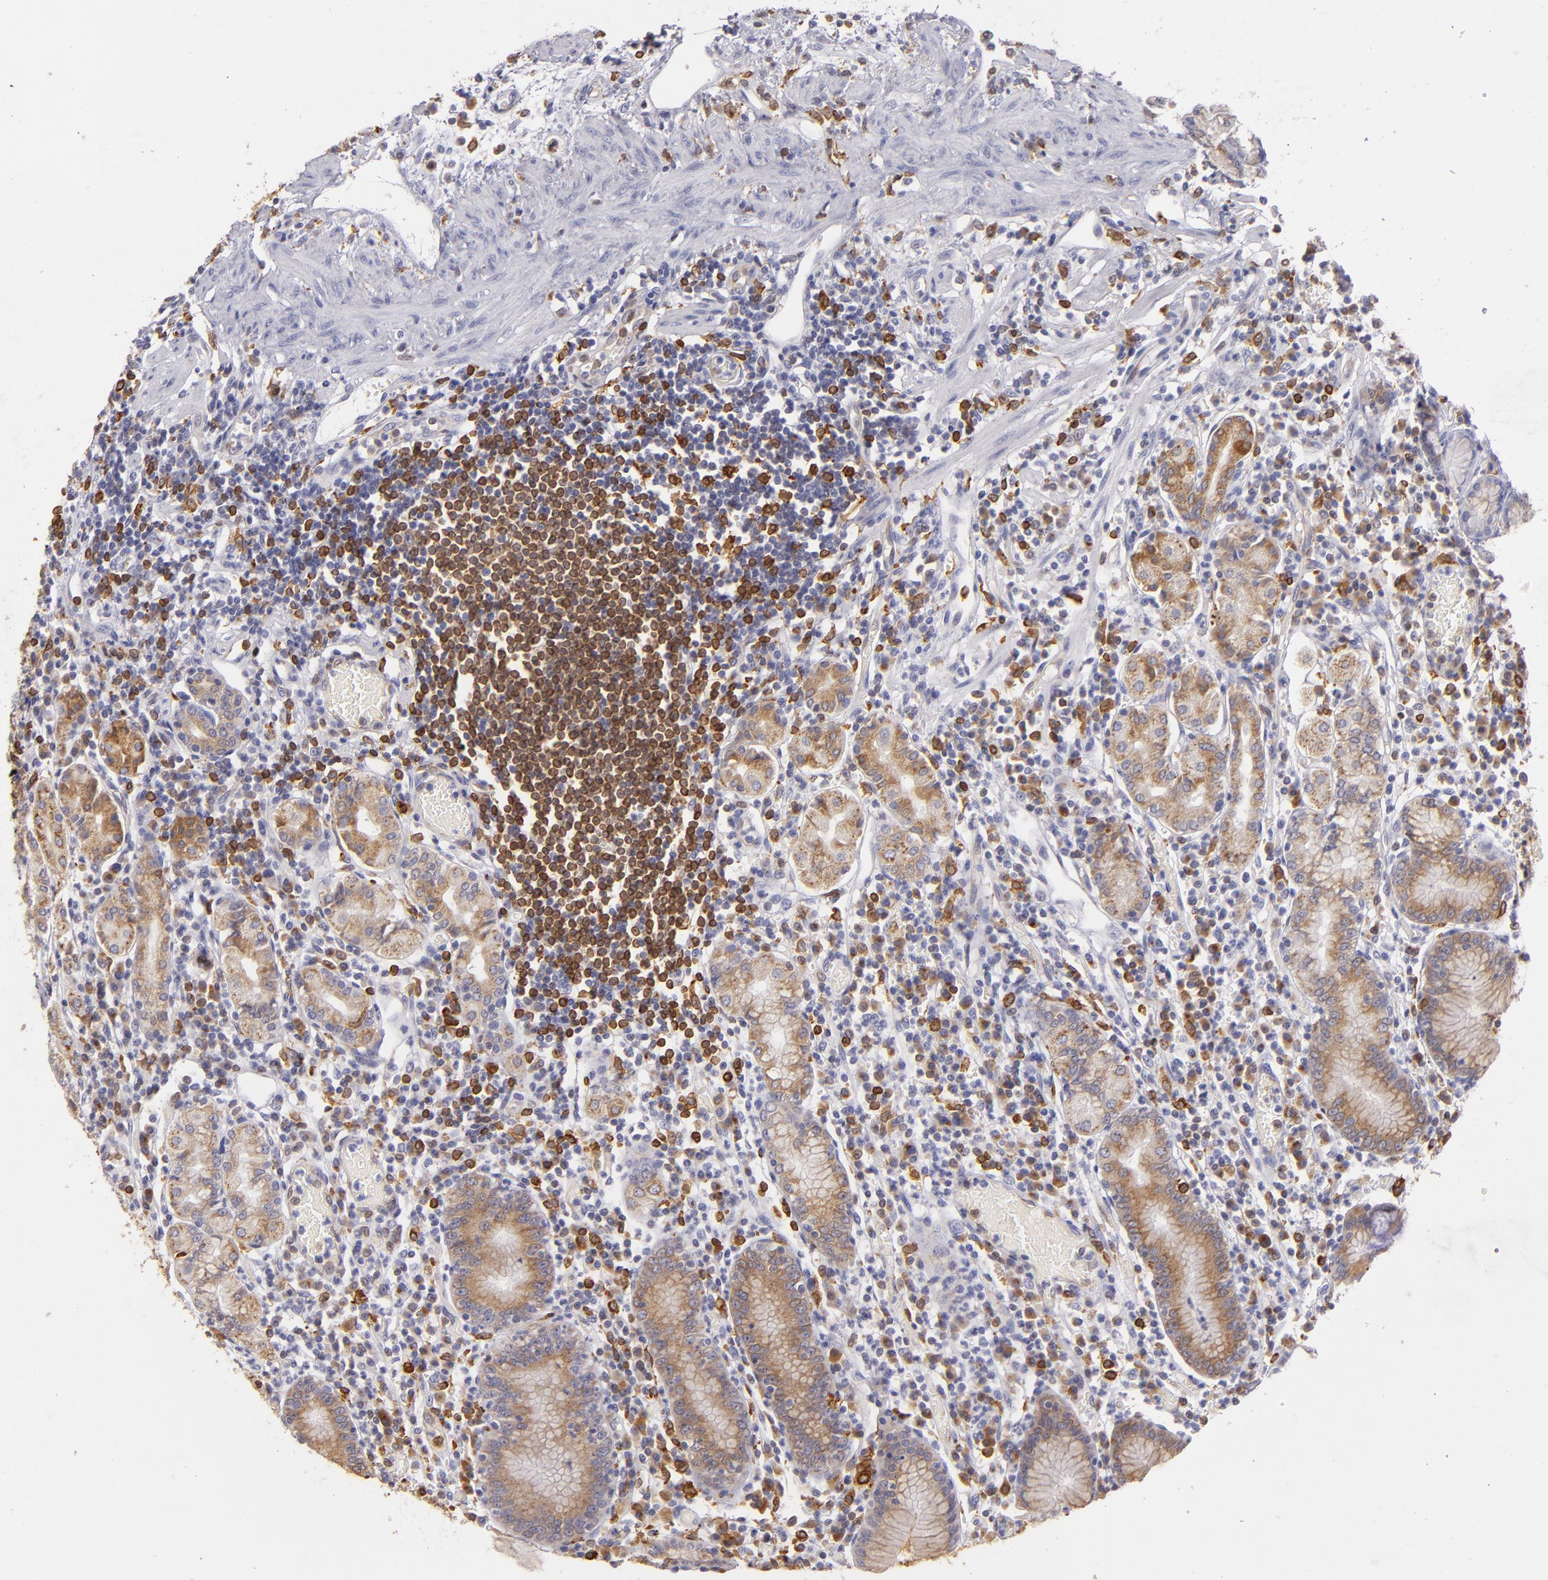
{"staining": {"intensity": "weak", "quantity": "<25%", "location": "cytoplasmic/membranous"}, "tissue": "stomach", "cell_type": "Glandular cells", "image_type": "normal", "snomed": [{"axis": "morphology", "description": "Normal tissue, NOS"}, {"axis": "topography", "description": "Stomach, lower"}], "caption": "An immunohistochemistry micrograph of unremarkable stomach is shown. There is no staining in glandular cells of stomach.", "gene": "CD74", "patient": {"sex": "female", "age": 73}}